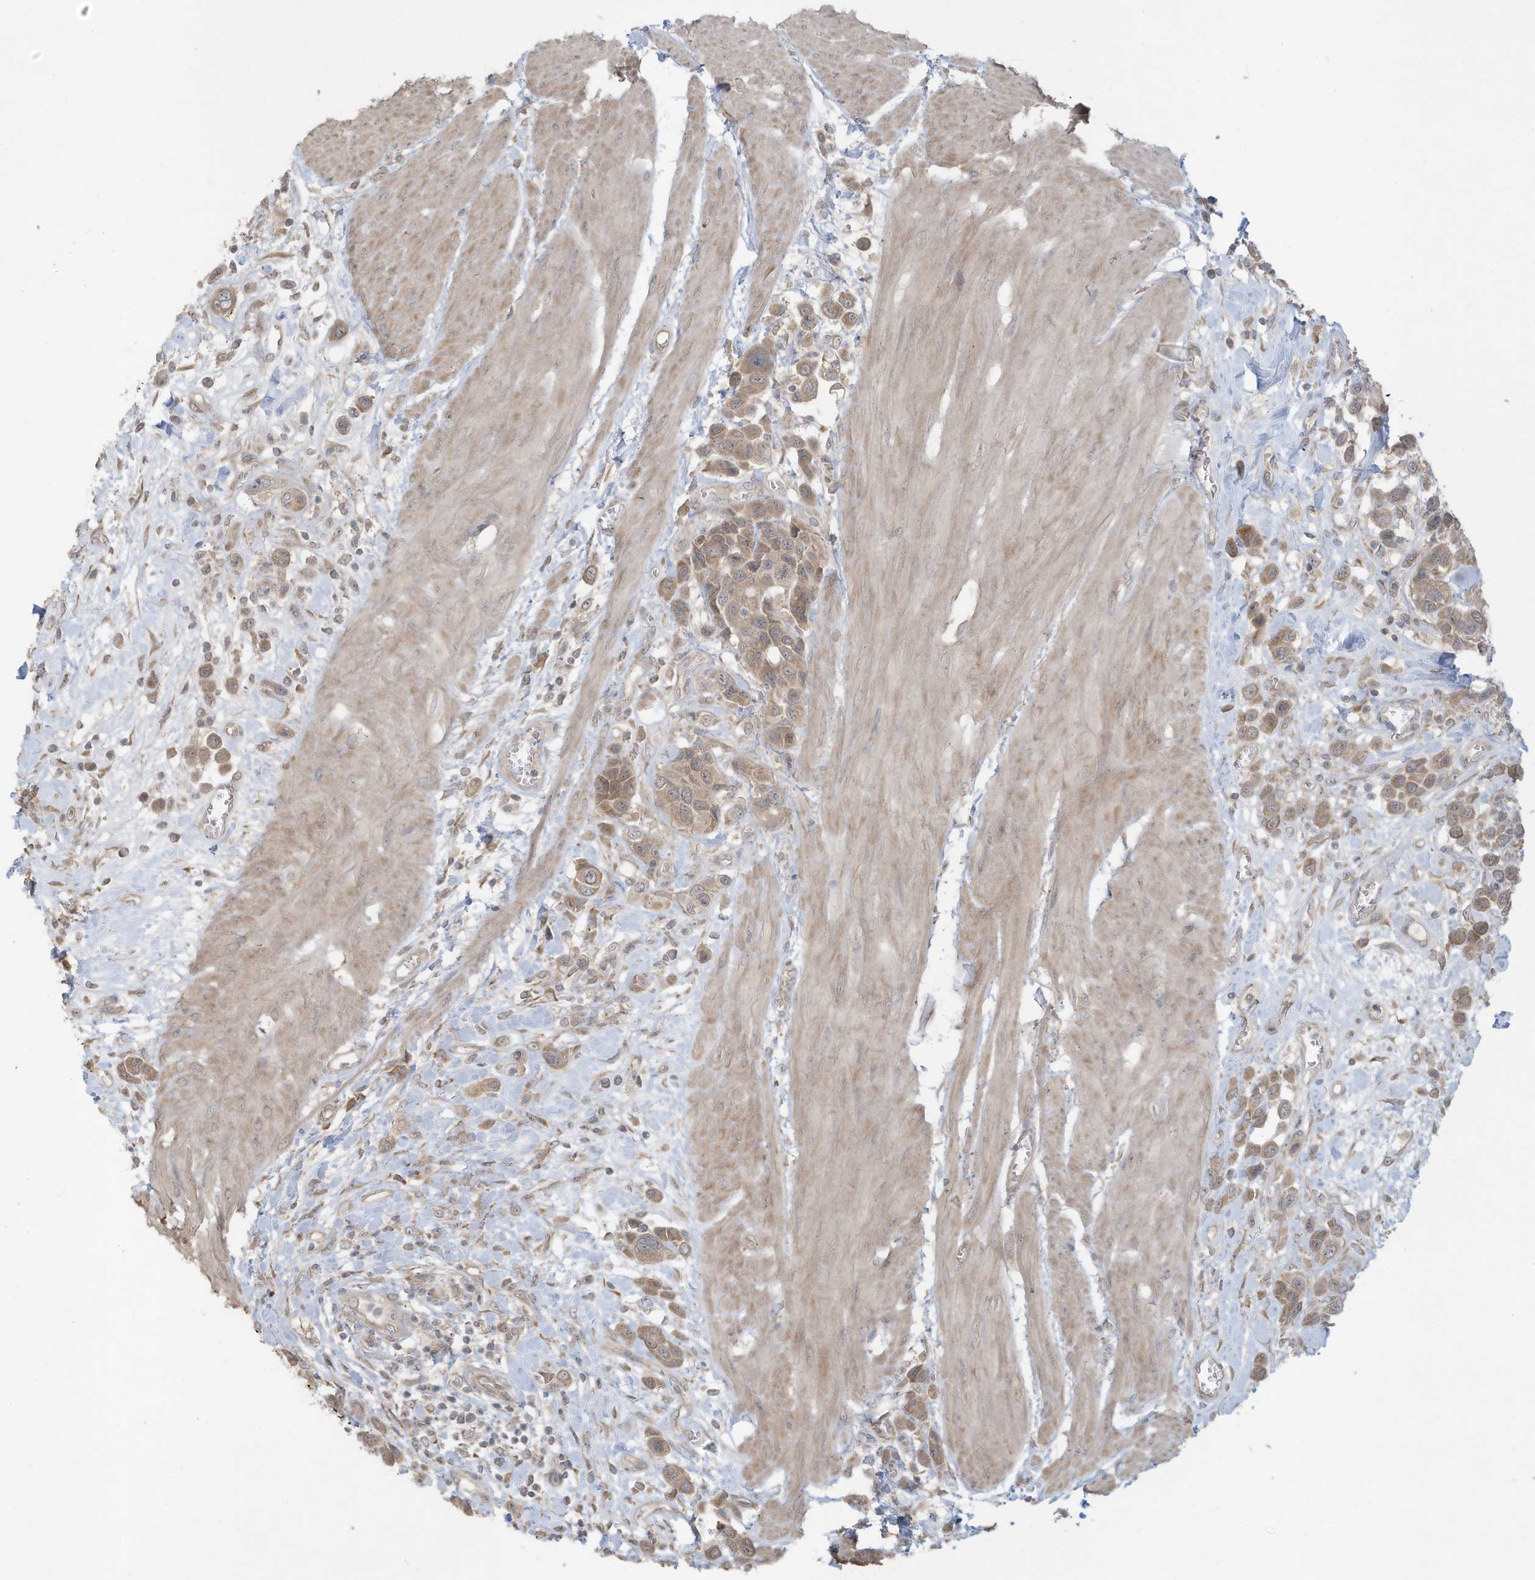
{"staining": {"intensity": "weak", "quantity": ">75%", "location": "cytoplasmic/membranous"}, "tissue": "urothelial cancer", "cell_type": "Tumor cells", "image_type": "cancer", "snomed": [{"axis": "morphology", "description": "Urothelial carcinoma, High grade"}, {"axis": "topography", "description": "Urinary bladder"}], "caption": "Immunohistochemistry (DAB (3,3'-diaminobenzidine)) staining of human urothelial carcinoma (high-grade) demonstrates weak cytoplasmic/membranous protein positivity in approximately >75% of tumor cells.", "gene": "MAGIX", "patient": {"sex": "male", "age": 50}}